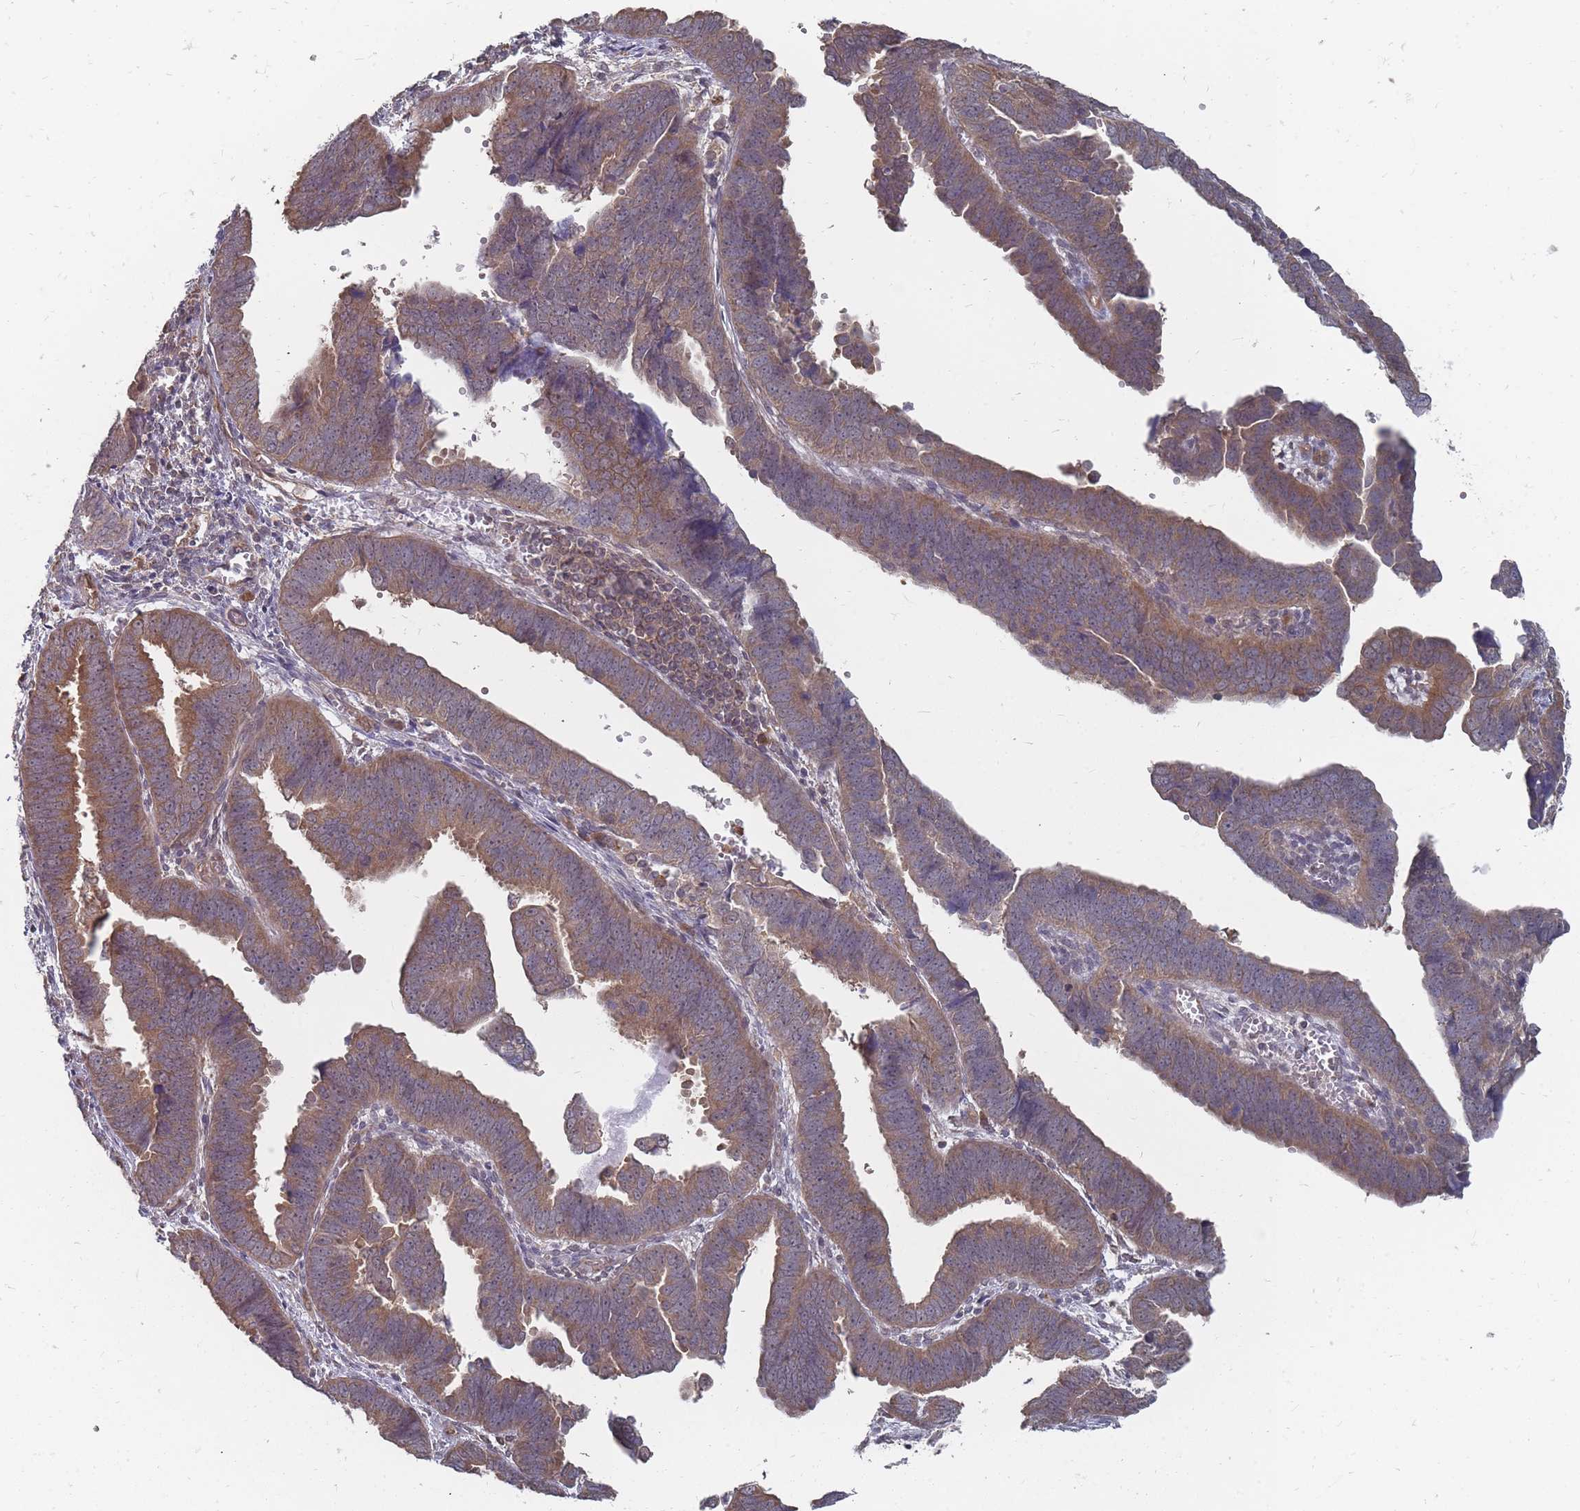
{"staining": {"intensity": "moderate", "quantity": ">75%", "location": "cytoplasmic/membranous"}, "tissue": "endometrial cancer", "cell_type": "Tumor cells", "image_type": "cancer", "snomed": [{"axis": "morphology", "description": "Adenocarcinoma, NOS"}, {"axis": "topography", "description": "Endometrium"}], "caption": "Protein expression analysis of human endometrial adenocarcinoma reveals moderate cytoplasmic/membranous expression in approximately >75% of tumor cells.", "gene": "NKD1", "patient": {"sex": "female", "age": 75}}